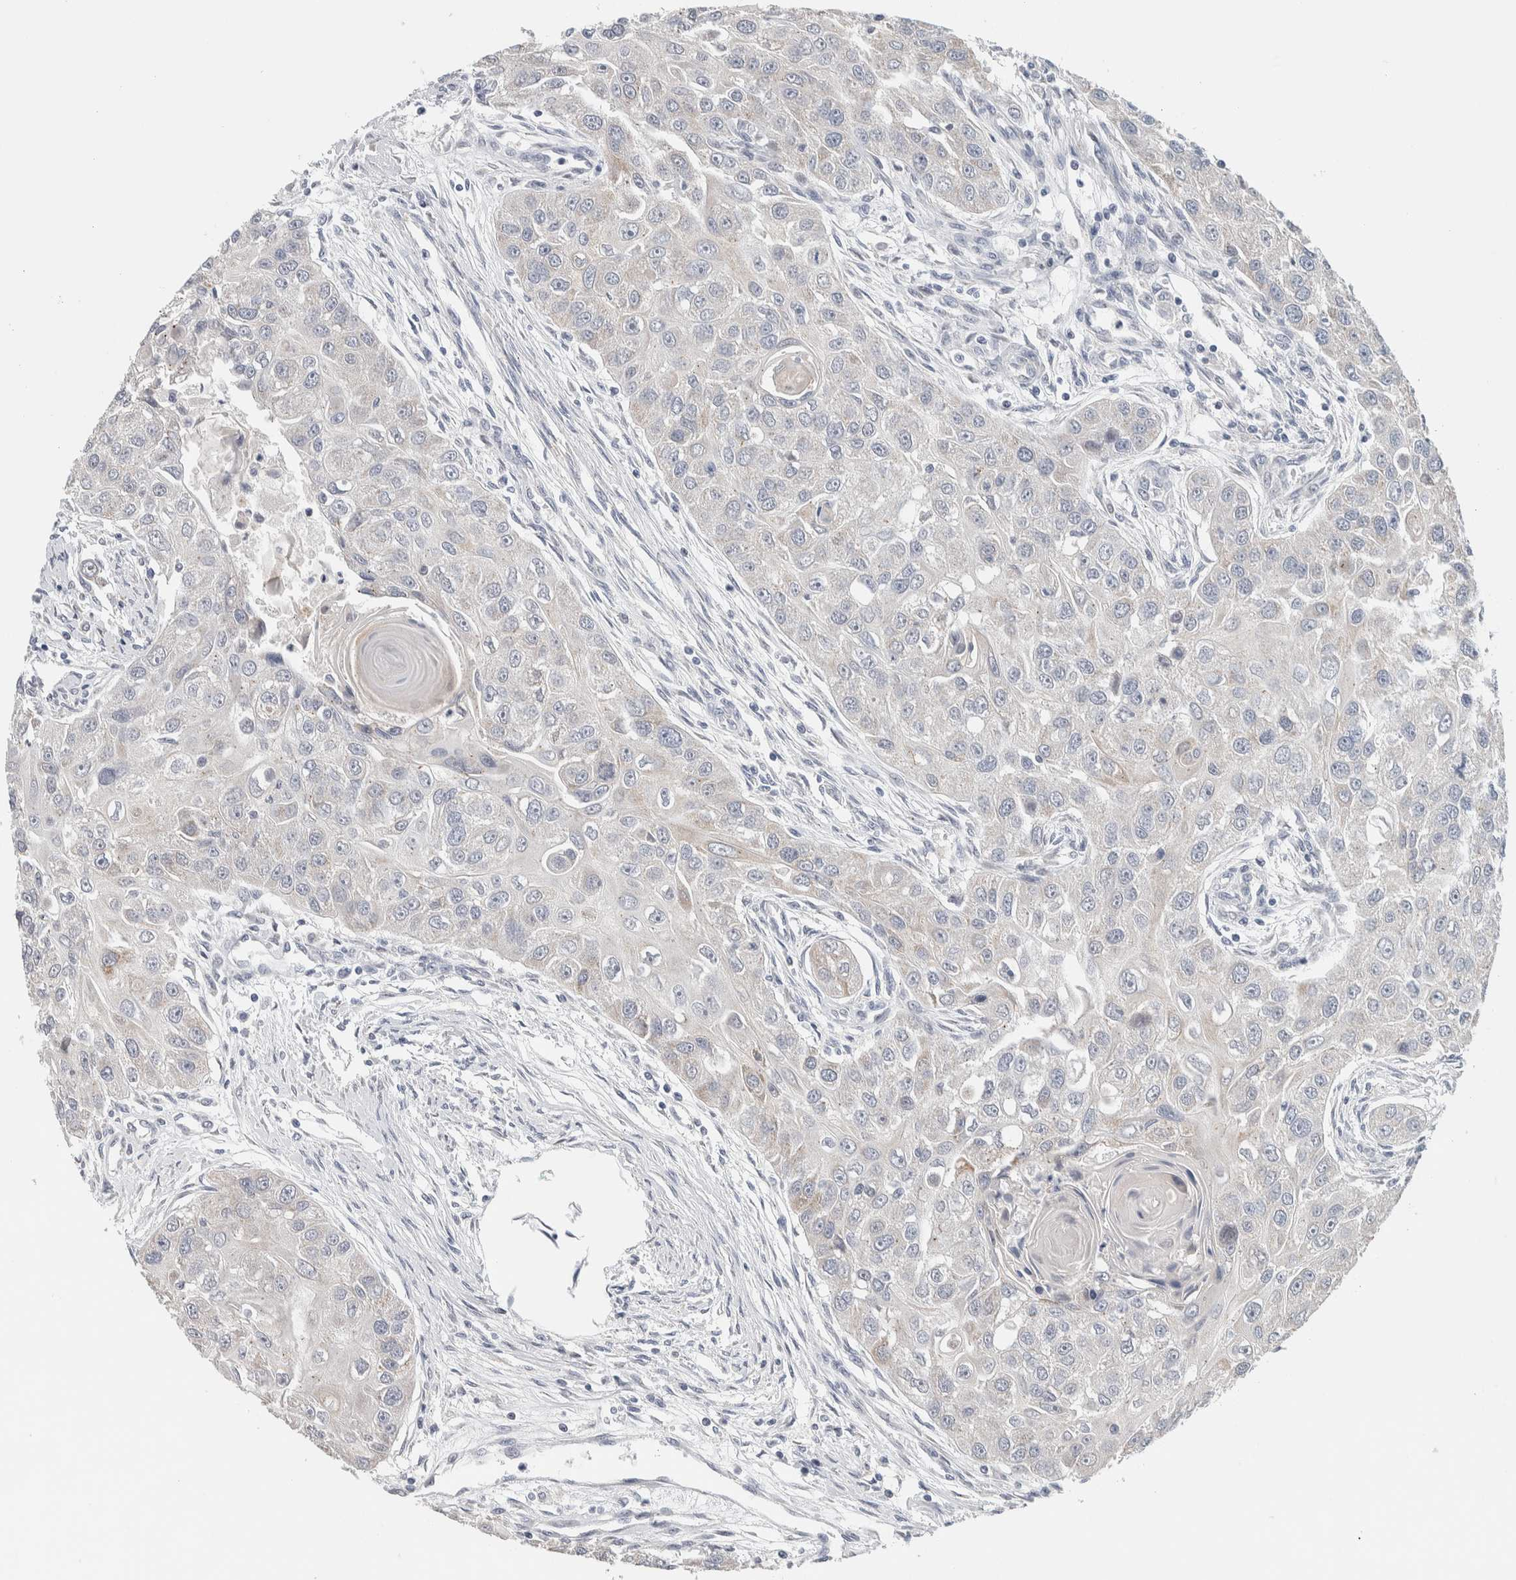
{"staining": {"intensity": "negative", "quantity": "none", "location": "none"}, "tissue": "head and neck cancer", "cell_type": "Tumor cells", "image_type": "cancer", "snomed": [{"axis": "morphology", "description": "Normal tissue, NOS"}, {"axis": "morphology", "description": "Squamous cell carcinoma, NOS"}, {"axis": "topography", "description": "Skeletal muscle"}, {"axis": "topography", "description": "Head-Neck"}], "caption": "DAB (3,3'-diaminobenzidine) immunohistochemical staining of human squamous cell carcinoma (head and neck) reveals no significant positivity in tumor cells.", "gene": "SCN2A", "patient": {"sex": "male", "age": 51}}